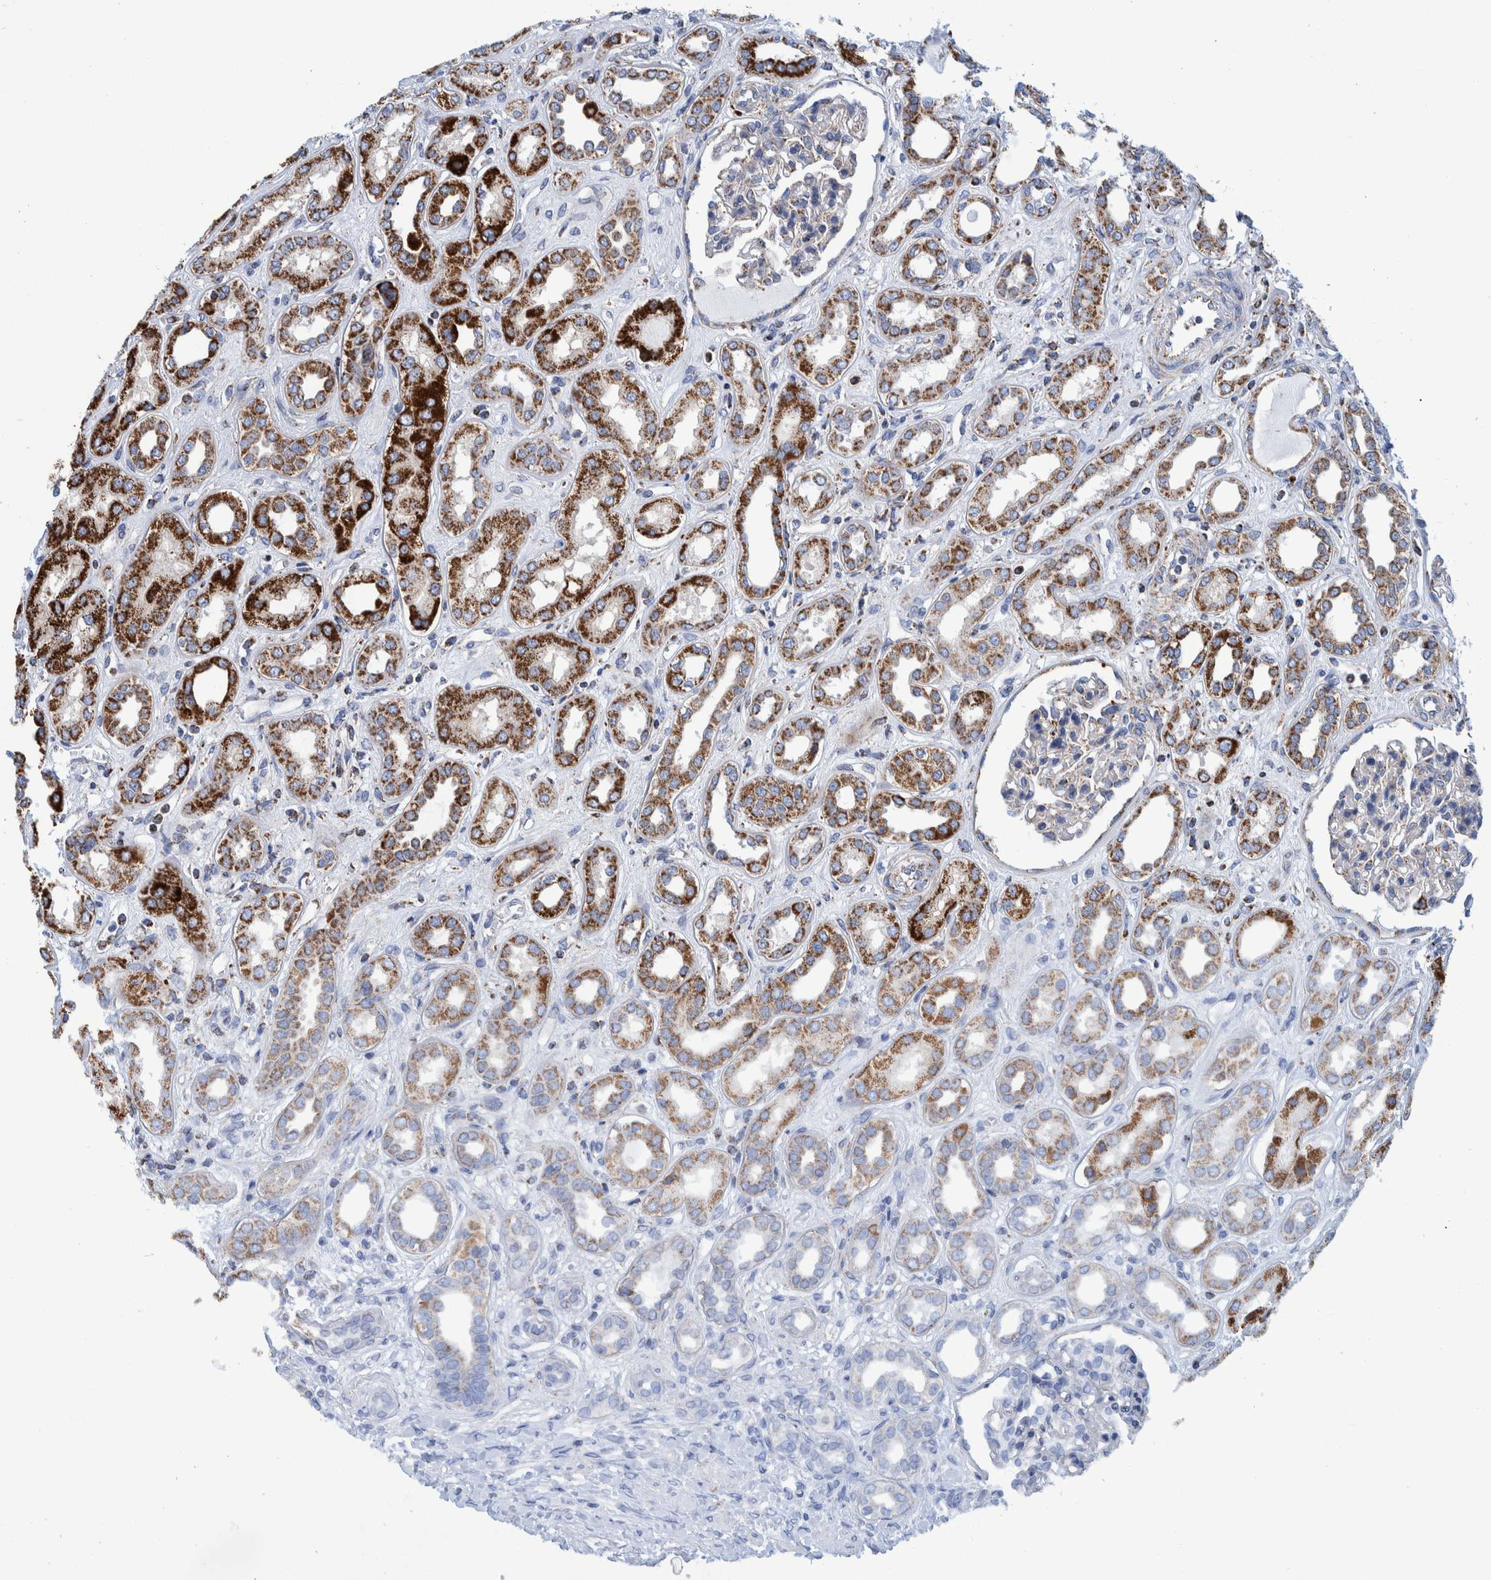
{"staining": {"intensity": "negative", "quantity": "none", "location": "none"}, "tissue": "kidney", "cell_type": "Cells in glomeruli", "image_type": "normal", "snomed": [{"axis": "morphology", "description": "Normal tissue, NOS"}, {"axis": "topography", "description": "Kidney"}], "caption": "This is a micrograph of immunohistochemistry (IHC) staining of unremarkable kidney, which shows no positivity in cells in glomeruli.", "gene": "BZW2", "patient": {"sex": "male", "age": 59}}